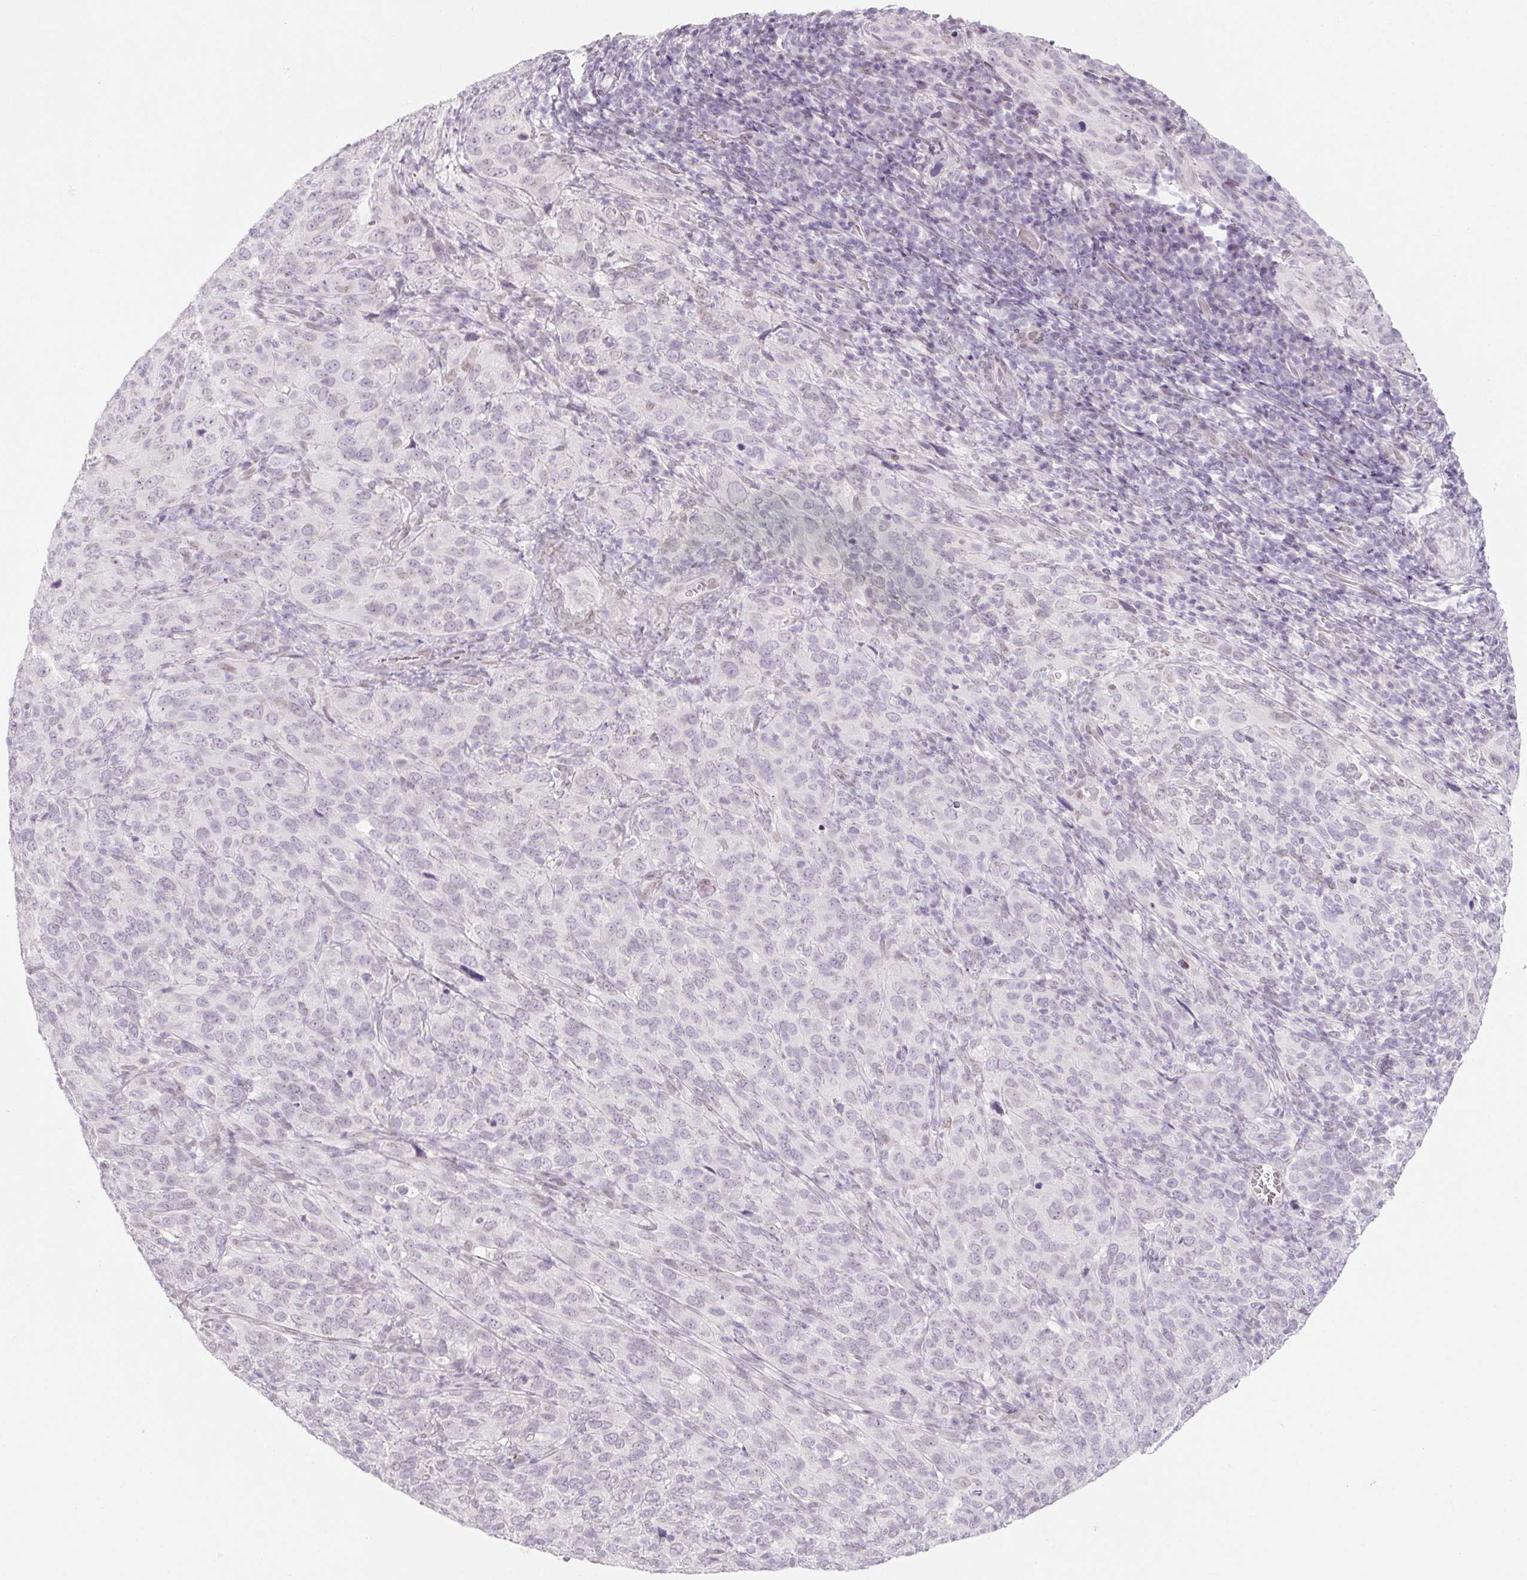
{"staining": {"intensity": "negative", "quantity": "none", "location": "none"}, "tissue": "cervical cancer", "cell_type": "Tumor cells", "image_type": "cancer", "snomed": [{"axis": "morphology", "description": "Normal tissue, NOS"}, {"axis": "morphology", "description": "Squamous cell carcinoma, NOS"}, {"axis": "topography", "description": "Cervix"}], "caption": "Immunohistochemistry of squamous cell carcinoma (cervical) exhibits no positivity in tumor cells. (DAB (3,3'-diaminobenzidine) immunohistochemistry (IHC), high magnification).", "gene": "KCNQ2", "patient": {"sex": "female", "age": 51}}